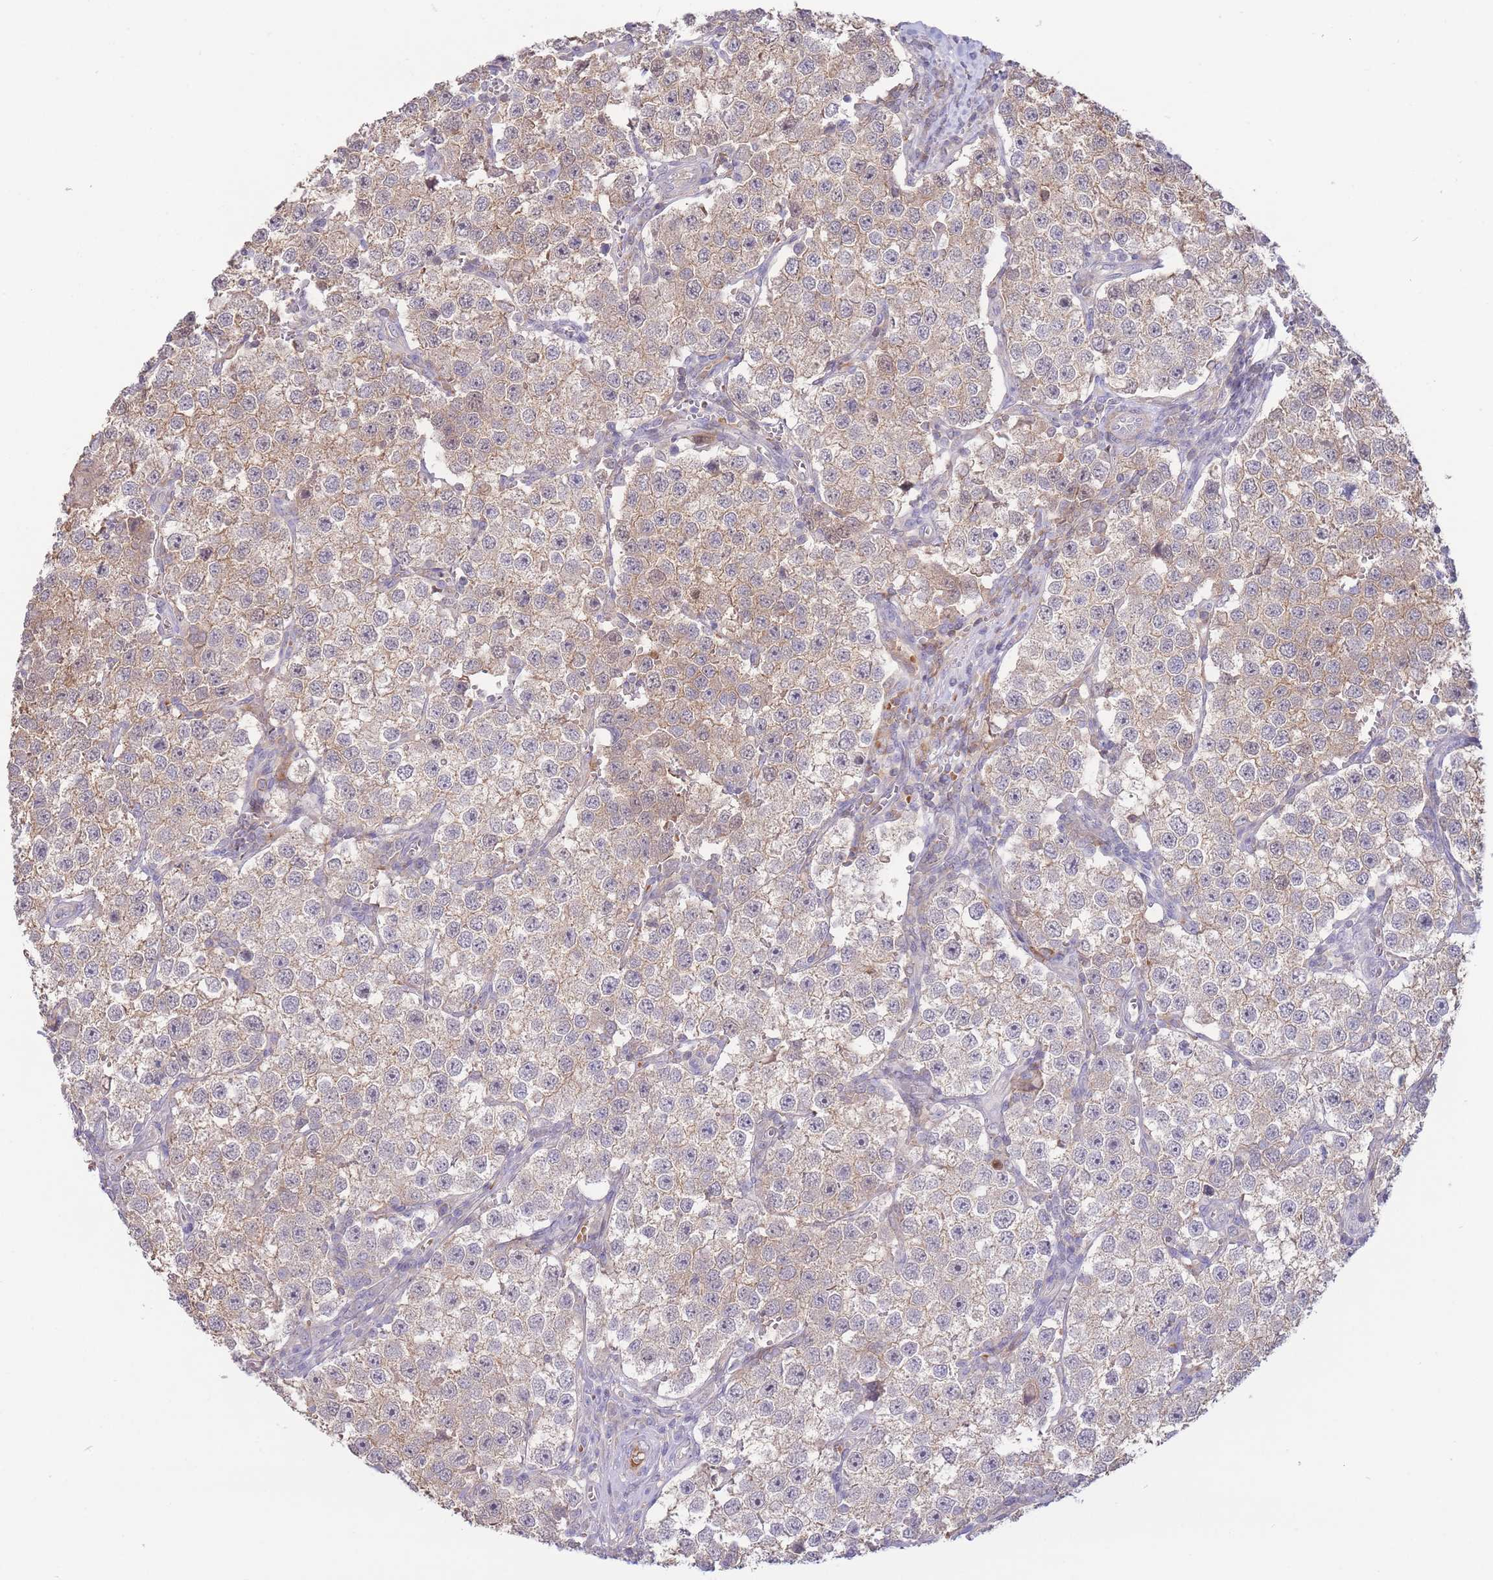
{"staining": {"intensity": "weak", "quantity": "25%-75%", "location": "cytoplasmic/membranous"}, "tissue": "testis cancer", "cell_type": "Tumor cells", "image_type": "cancer", "snomed": [{"axis": "morphology", "description": "Seminoma, NOS"}, {"axis": "topography", "description": "Testis"}], "caption": "Immunohistochemical staining of human testis cancer (seminoma) shows weak cytoplasmic/membranous protein expression in about 25%-75% of tumor cells.", "gene": "ZNF304", "patient": {"sex": "male", "age": 37}}